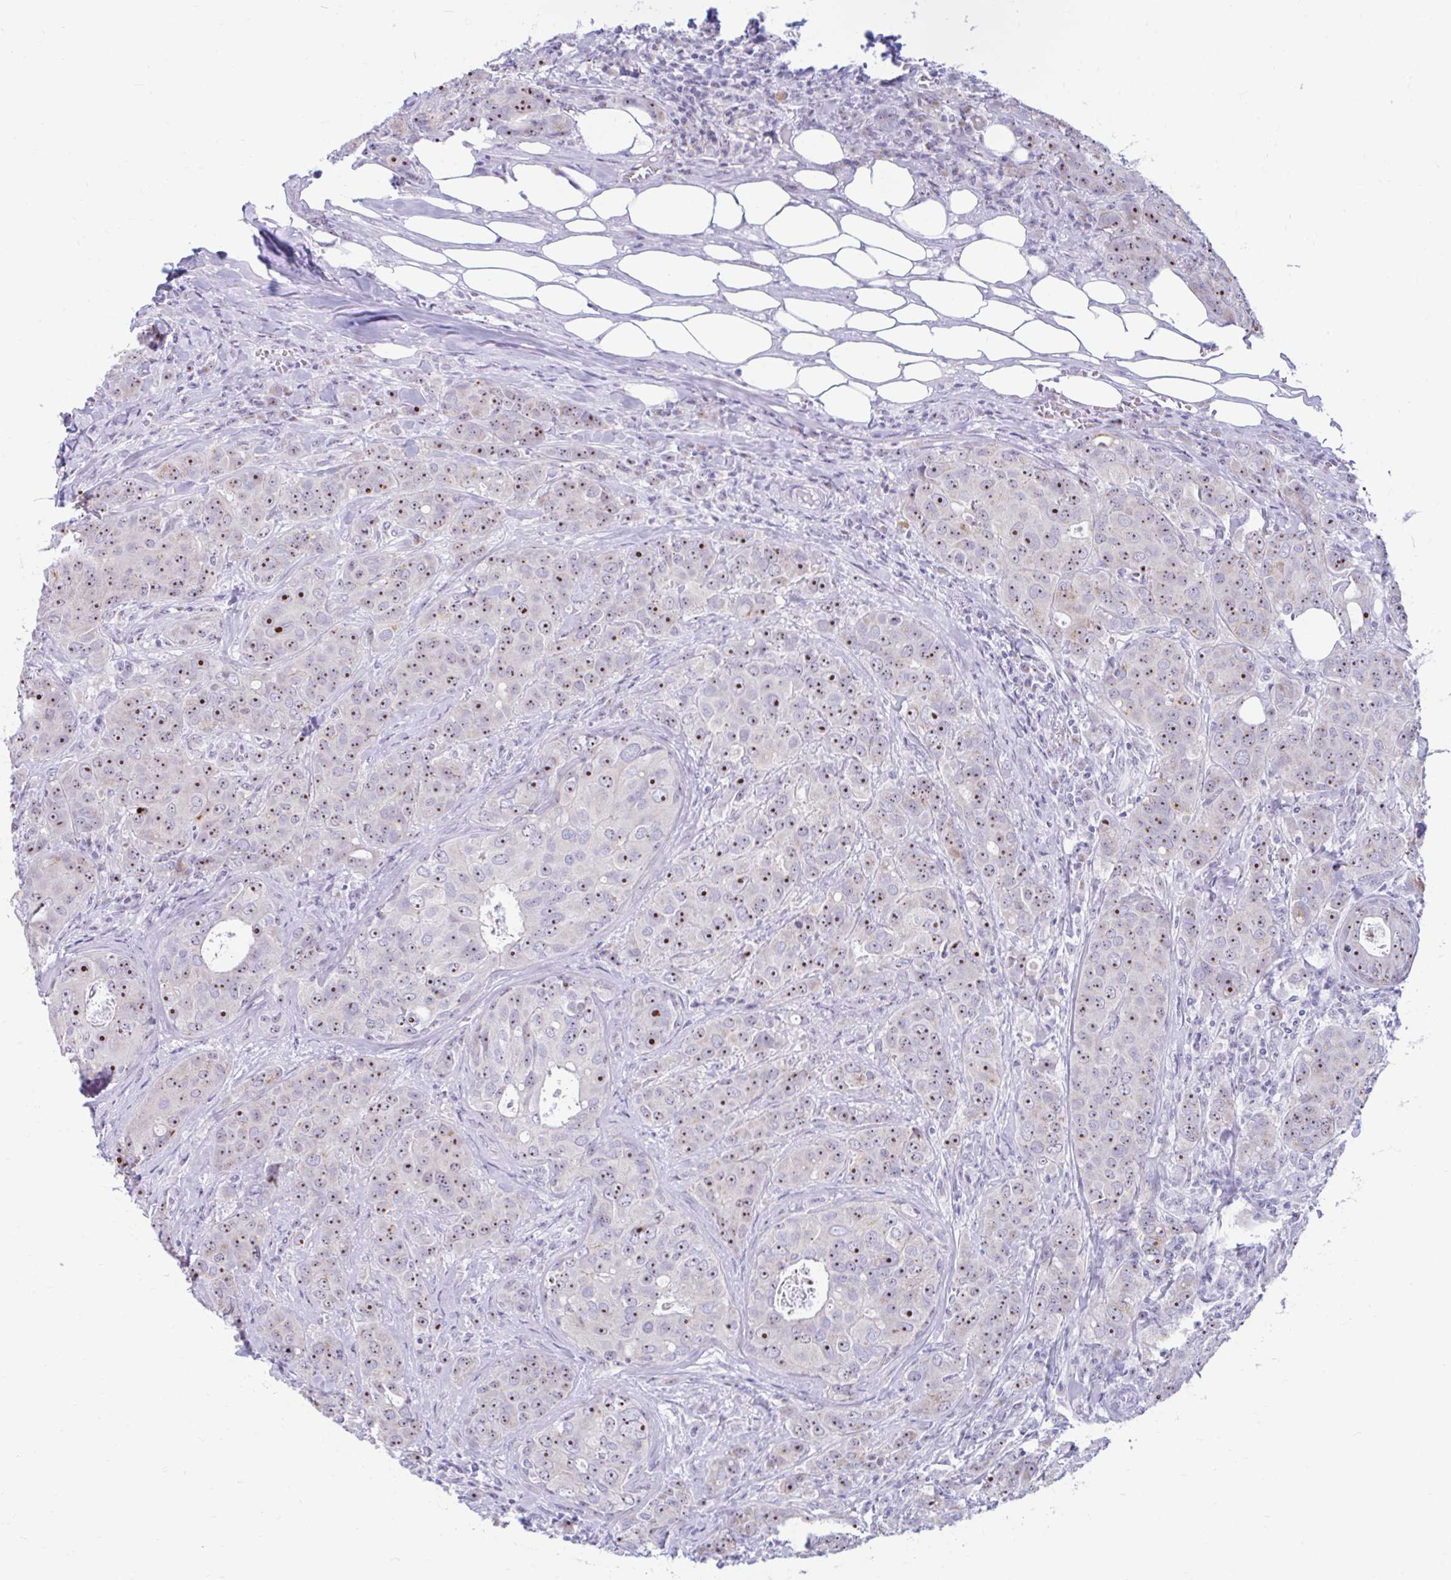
{"staining": {"intensity": "moderate", "quantity": ">75%", "location": "nuclear"}, "tissue": "breast cancer", "cell_type": "Tumor cells", "image_type": "cancer", "snomed": [{"axis": "morphology", "description": "Duct carcinoma"}, {"axis": "topography", "description": "Breast"}], "caption": "About >75% of tumor cells in human breast invasive ductal carcinoma exhibit moderate nuclear protein expression as visualized by brown immunohistochemical staining.", "gene": "FTSJ3", "patient": {"sex": "female", "age": 43}}